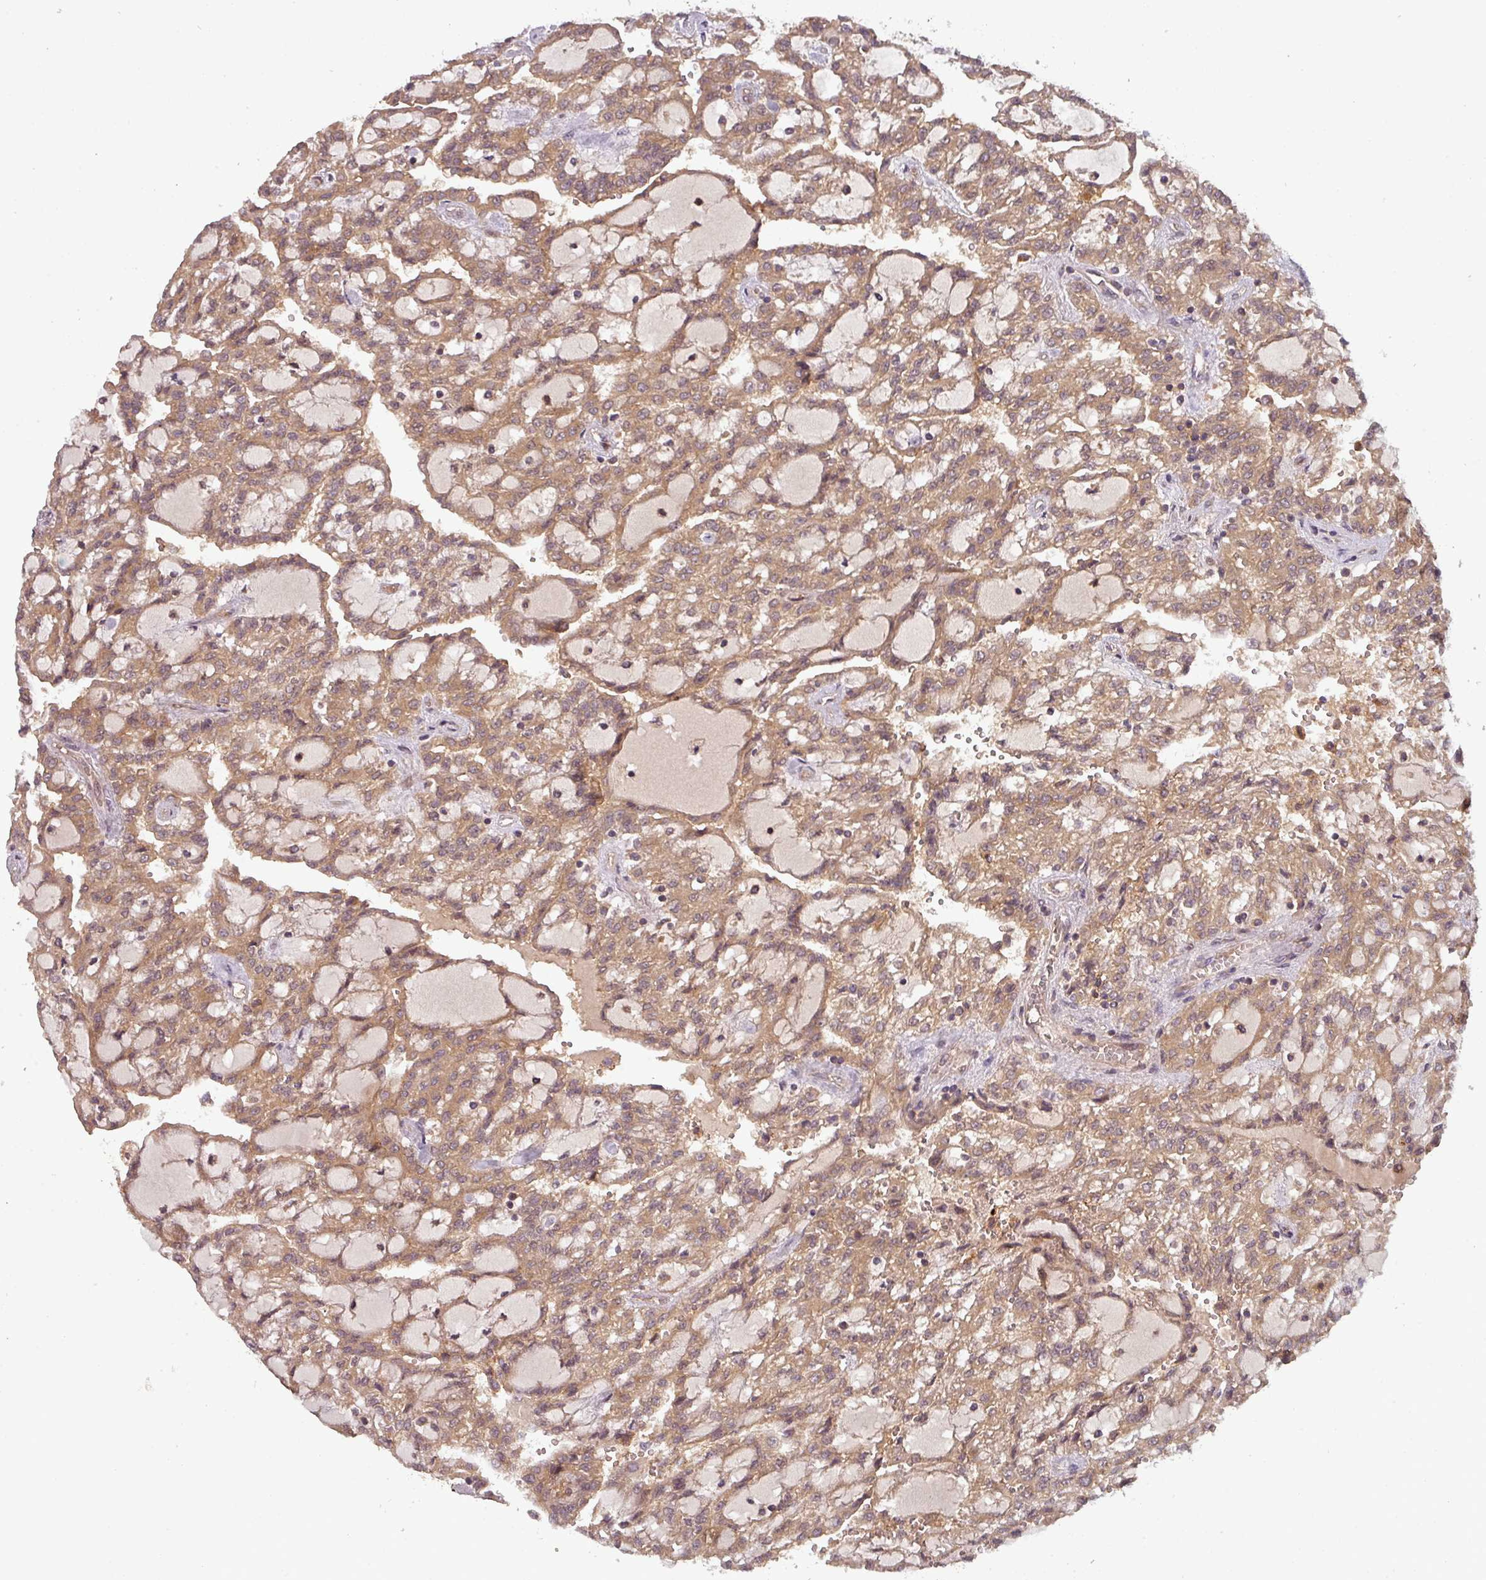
{"staining": {"intensity": "moderate", "quantity": ">75%", "location": "cytoplasmic/membranous"}, "tissue": "renal cancer", "cell_type": "Tumor cells", "image_type": "cancer", "snomed": [{"axis": "morphology", "description": "Adenocarcinoma, NOS"}, {"axis": "topography", "description": "Kidney"}], "caption": "IHC micrograph of adenocarcinoma (renal) stained for a protein (brown), which shows medium levels of moderate cytoplasmic/membranous staining in about >75% of tumor cells.", "gene": "GSKIP", "patient": {"sex": "male", "age": 63}}